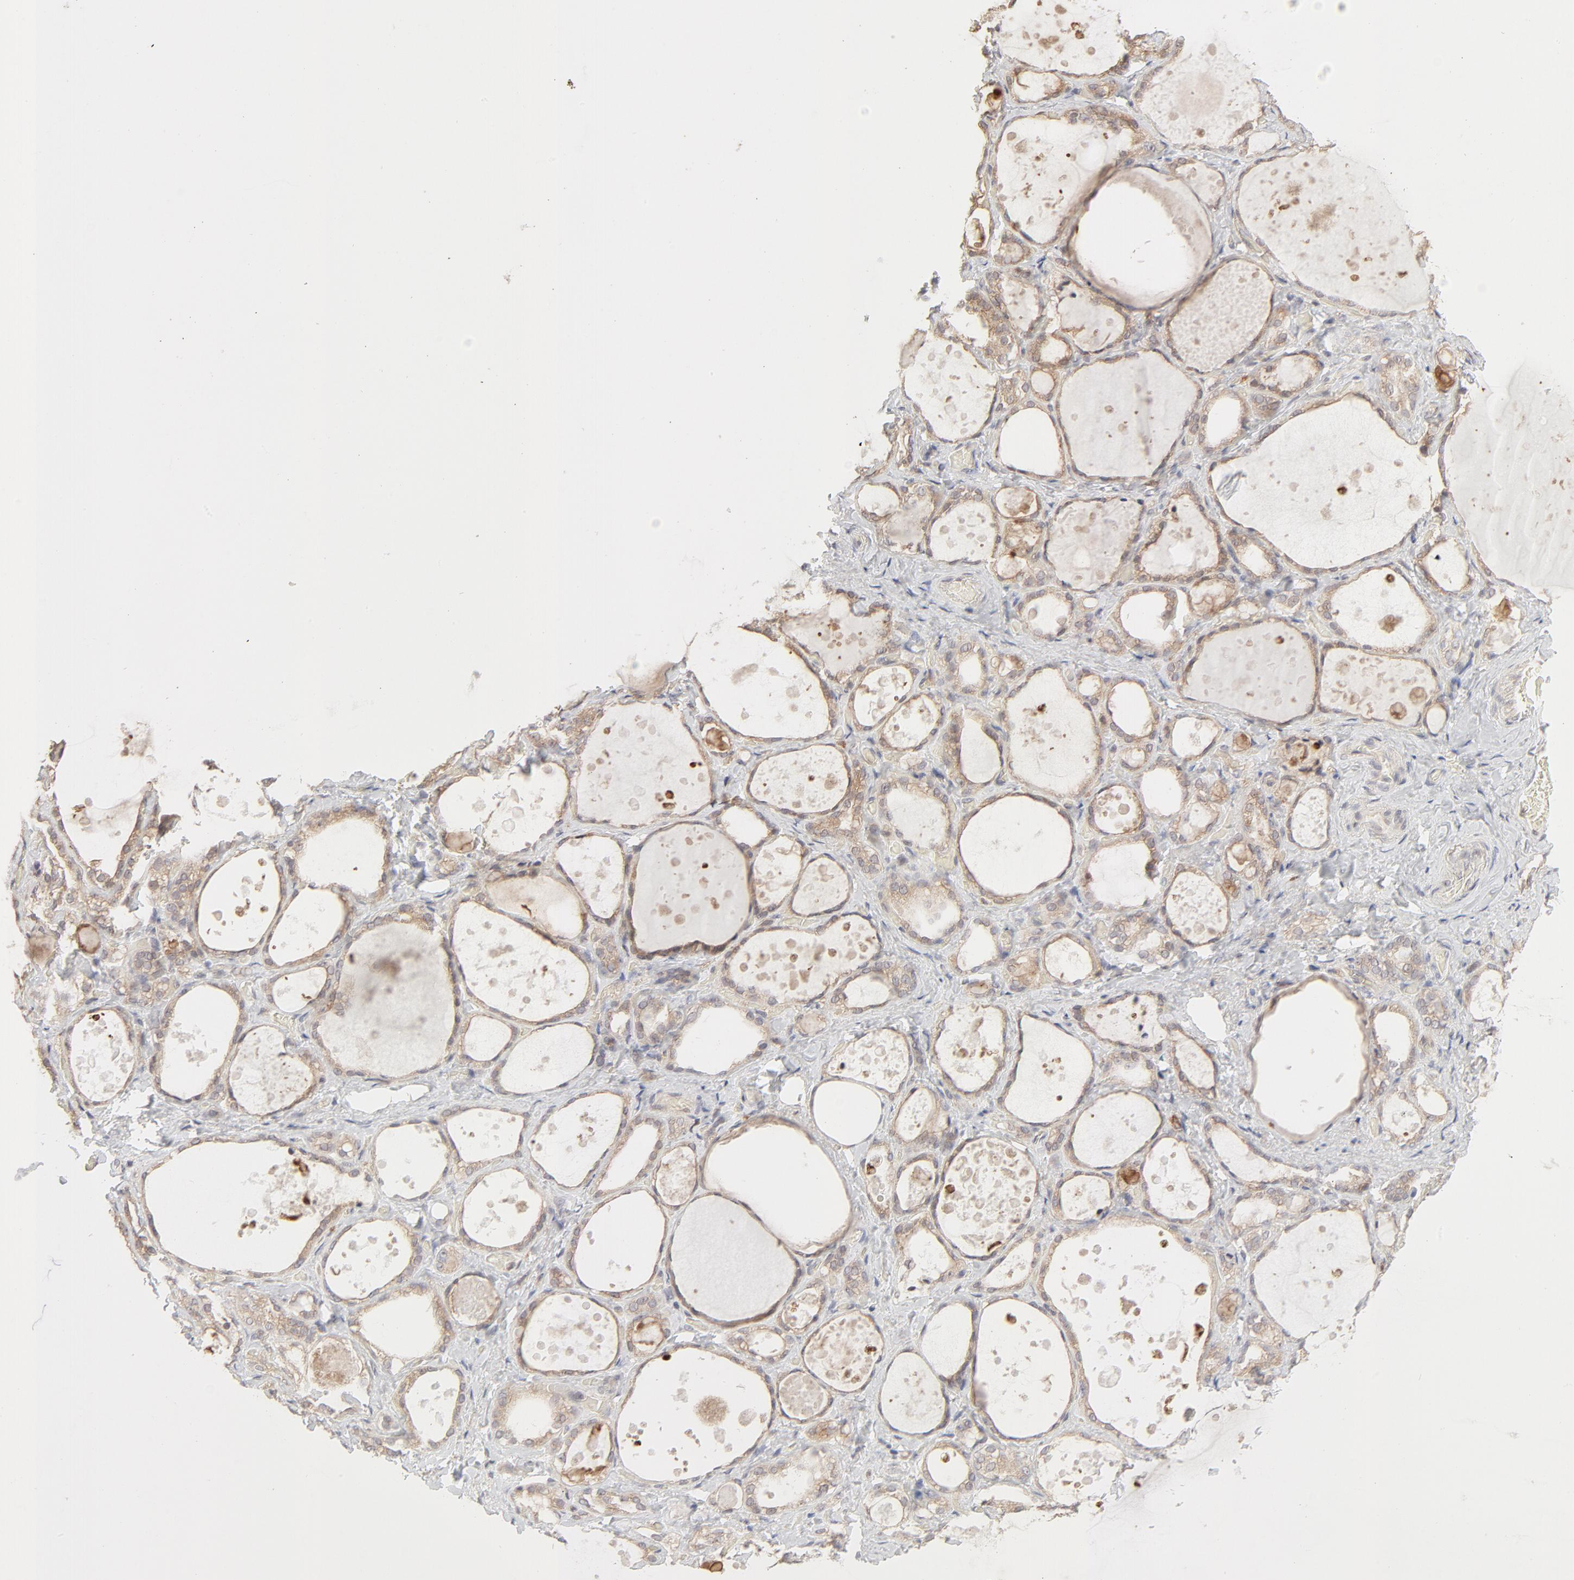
{"staining": {"intensity": "moderate", "quantity": ">75%", "location": "cytoplasmic/membranous"}, "tissue": "thyroid gland", "cell_type": "Glandular cells", "image_type": "normal", "snomed": [{"axis": "morphology", "description": "Normal tissue, NOS"}, {"axis": "topography", "description": "Thyroid gland"}], "caption": "A brown stain labels moderate cytoplasmic/membranous positivity of a protein in glandular cells of benign thyroid gland.", "gene": "RAB5C", "patient": {"sex": "female", "age": 75}}